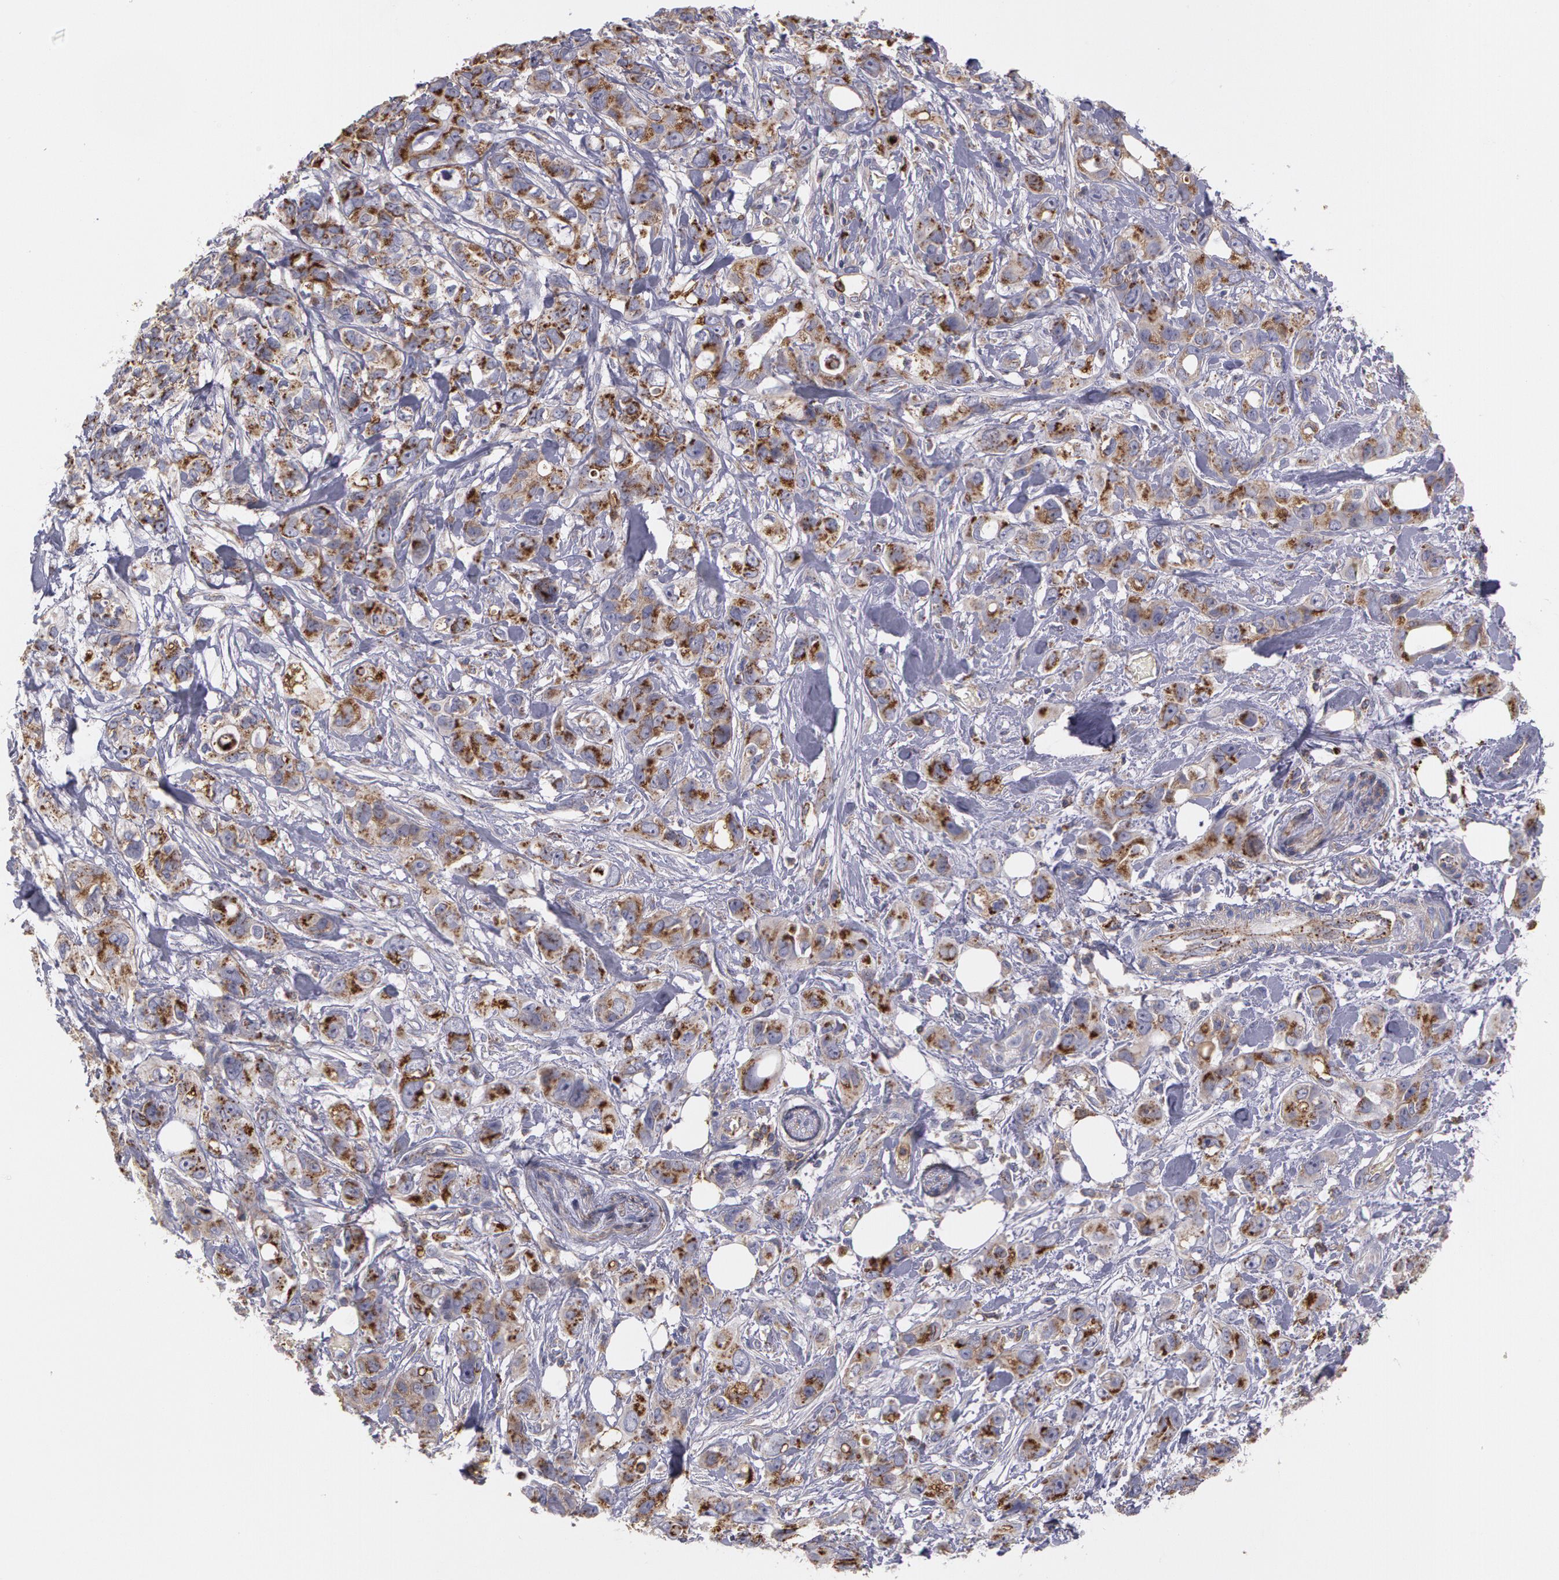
{"staining": {"intensity": "moderate", "quantity": ">75%", "location": "cytoplasmic/membranous"}, "tissue": "stomach cancer", "cell_type": "Tumor cells", "image_type": "cancer", "snomed": [{"axis": "morphology", "description": "Adenocarcinoma, NOS"}, {"axis": "topography", "description": "Stomach, upper"}], "caption": "Immunohistochemistry (DAB (3,3'-diaminobenzidine)) staining of human stomach adenocarcinoma exhibits moderate cytoplasmic/membranous protein expression in about >75% of tumor cells.", "gene": "FLOT2", "patient": {"sex": "male", "age": 47}}